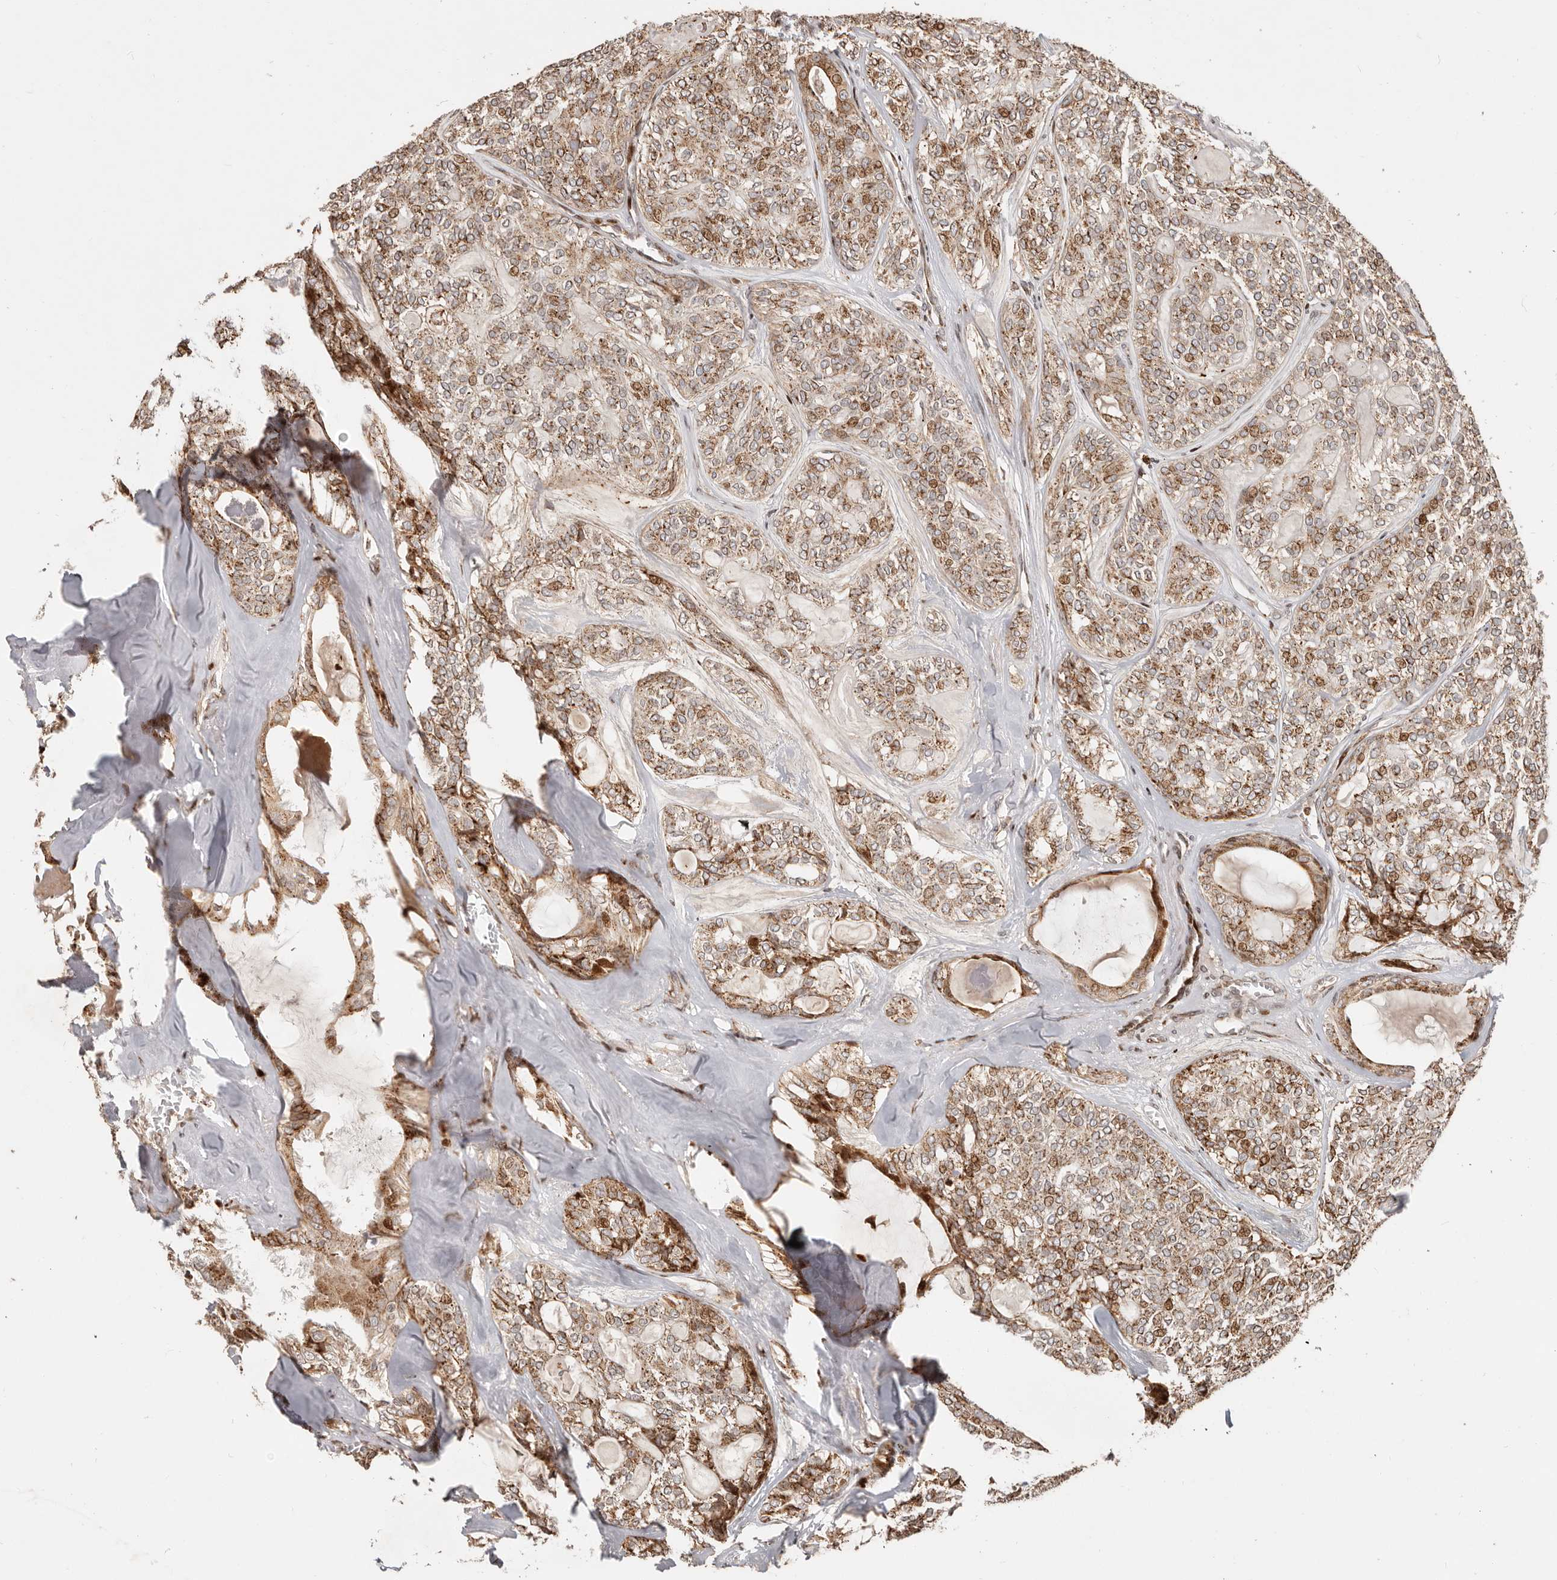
{"staining": {"intensity": "moderate", "quantity": ">75%", "location": "cytoplasmic/membranous,nuclear"}, "tissue": "head and neck cancer", "cell_type": "Tumor cells", "image_type": "cancer", "snomed": [{"axis": "morphology", "description": "Adenocarcinoma, NOS"}, {"axis": "topography", "description": "Head-Neck"}], "caption": "Head and neck cancer (adenocarcinoma) stained with a brown dye exhibits moderate cytoplasmic/membranous and nuclear positive expression in about >75% of tumor cells.", "gene": "TRIM4", "patient": {"sex": "male", "age": 66}}